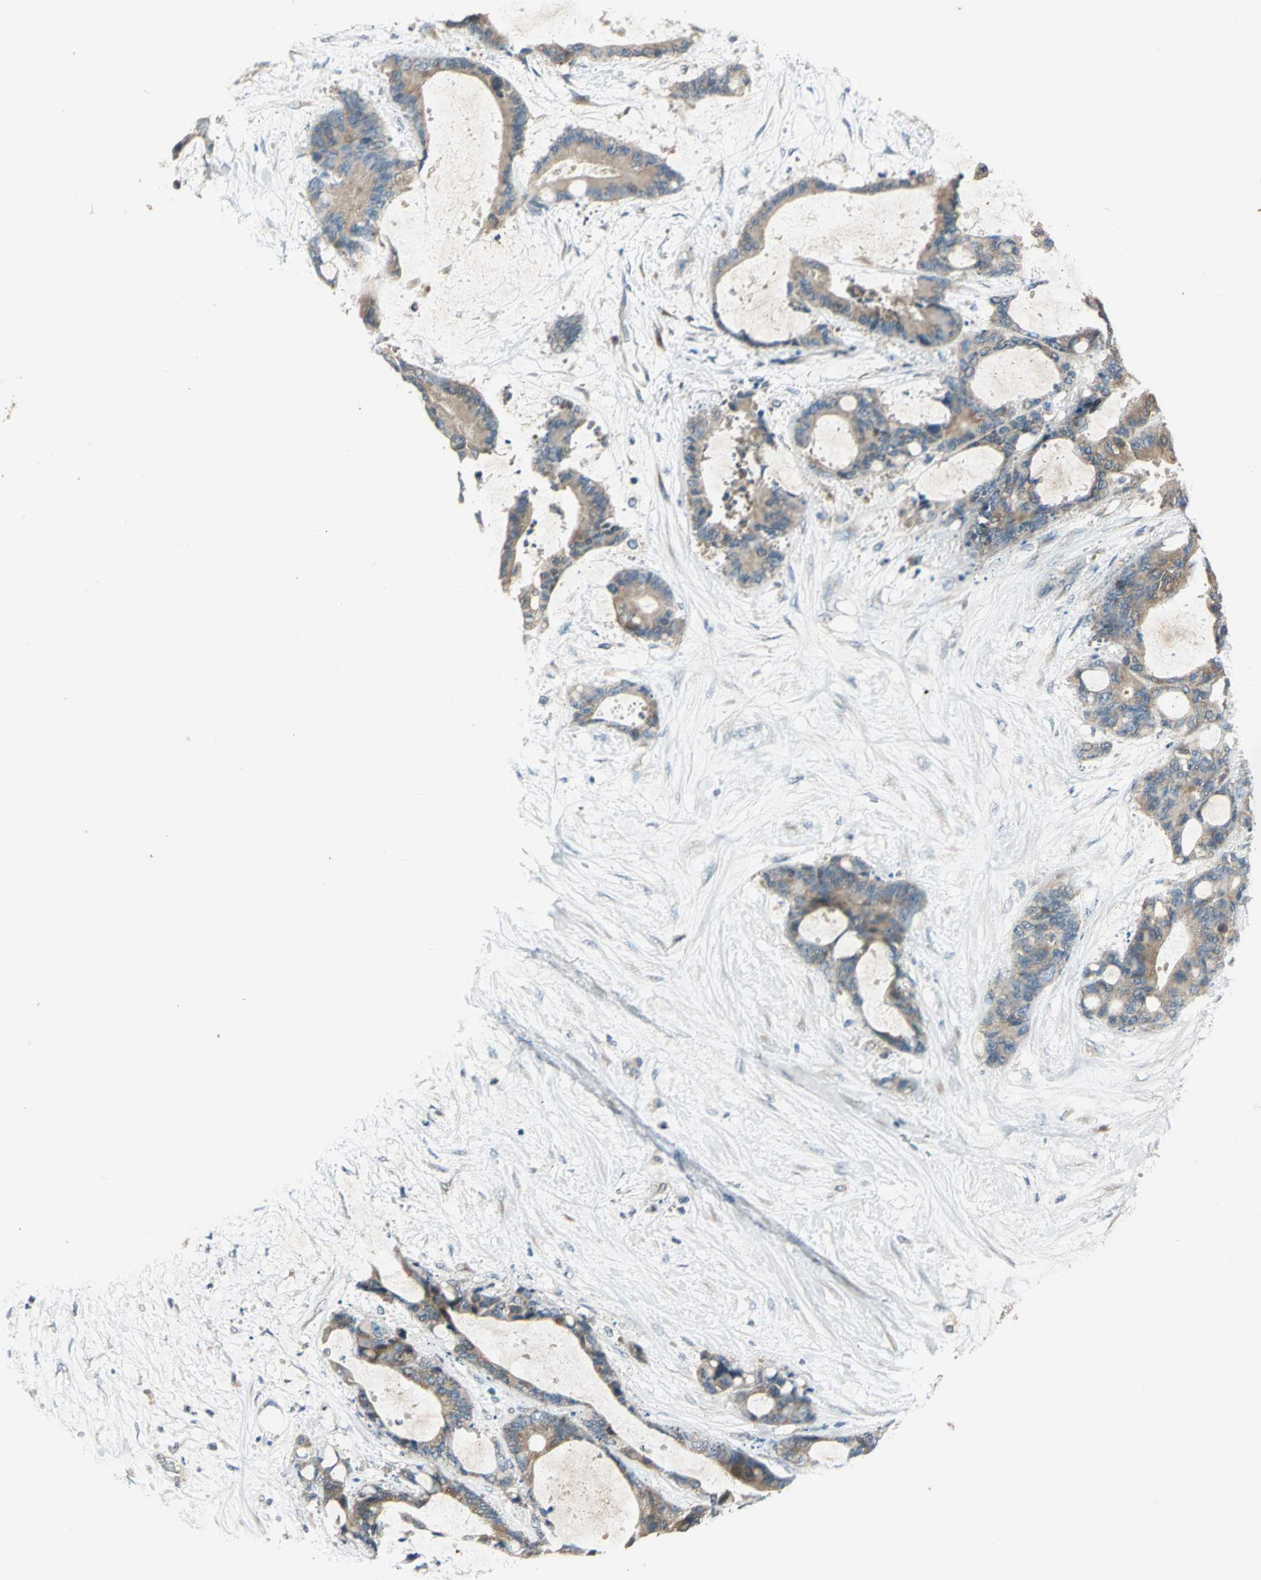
{"staining": {"intensity": "moderate", "quantity": "25%-75%", "location": "cytoplasmic/membranous"}, "tissue": "liver cancer", "cell_type": "Tumor cells", "image_type": "cancer", "snomed": [{"axis": "morphology", "description": "Cholangiocarcinoma"}, {"axis": "topography", "description": "Liver"}], "caption": "Tumor cells exhibit medium levels of moderate cytoplasmic/membranous expression in approximately 25%-75% of cells in human liver cholangiocarcinoma.", "gene": "EMCN", "patient": {"sex": "female", "age": 73}}